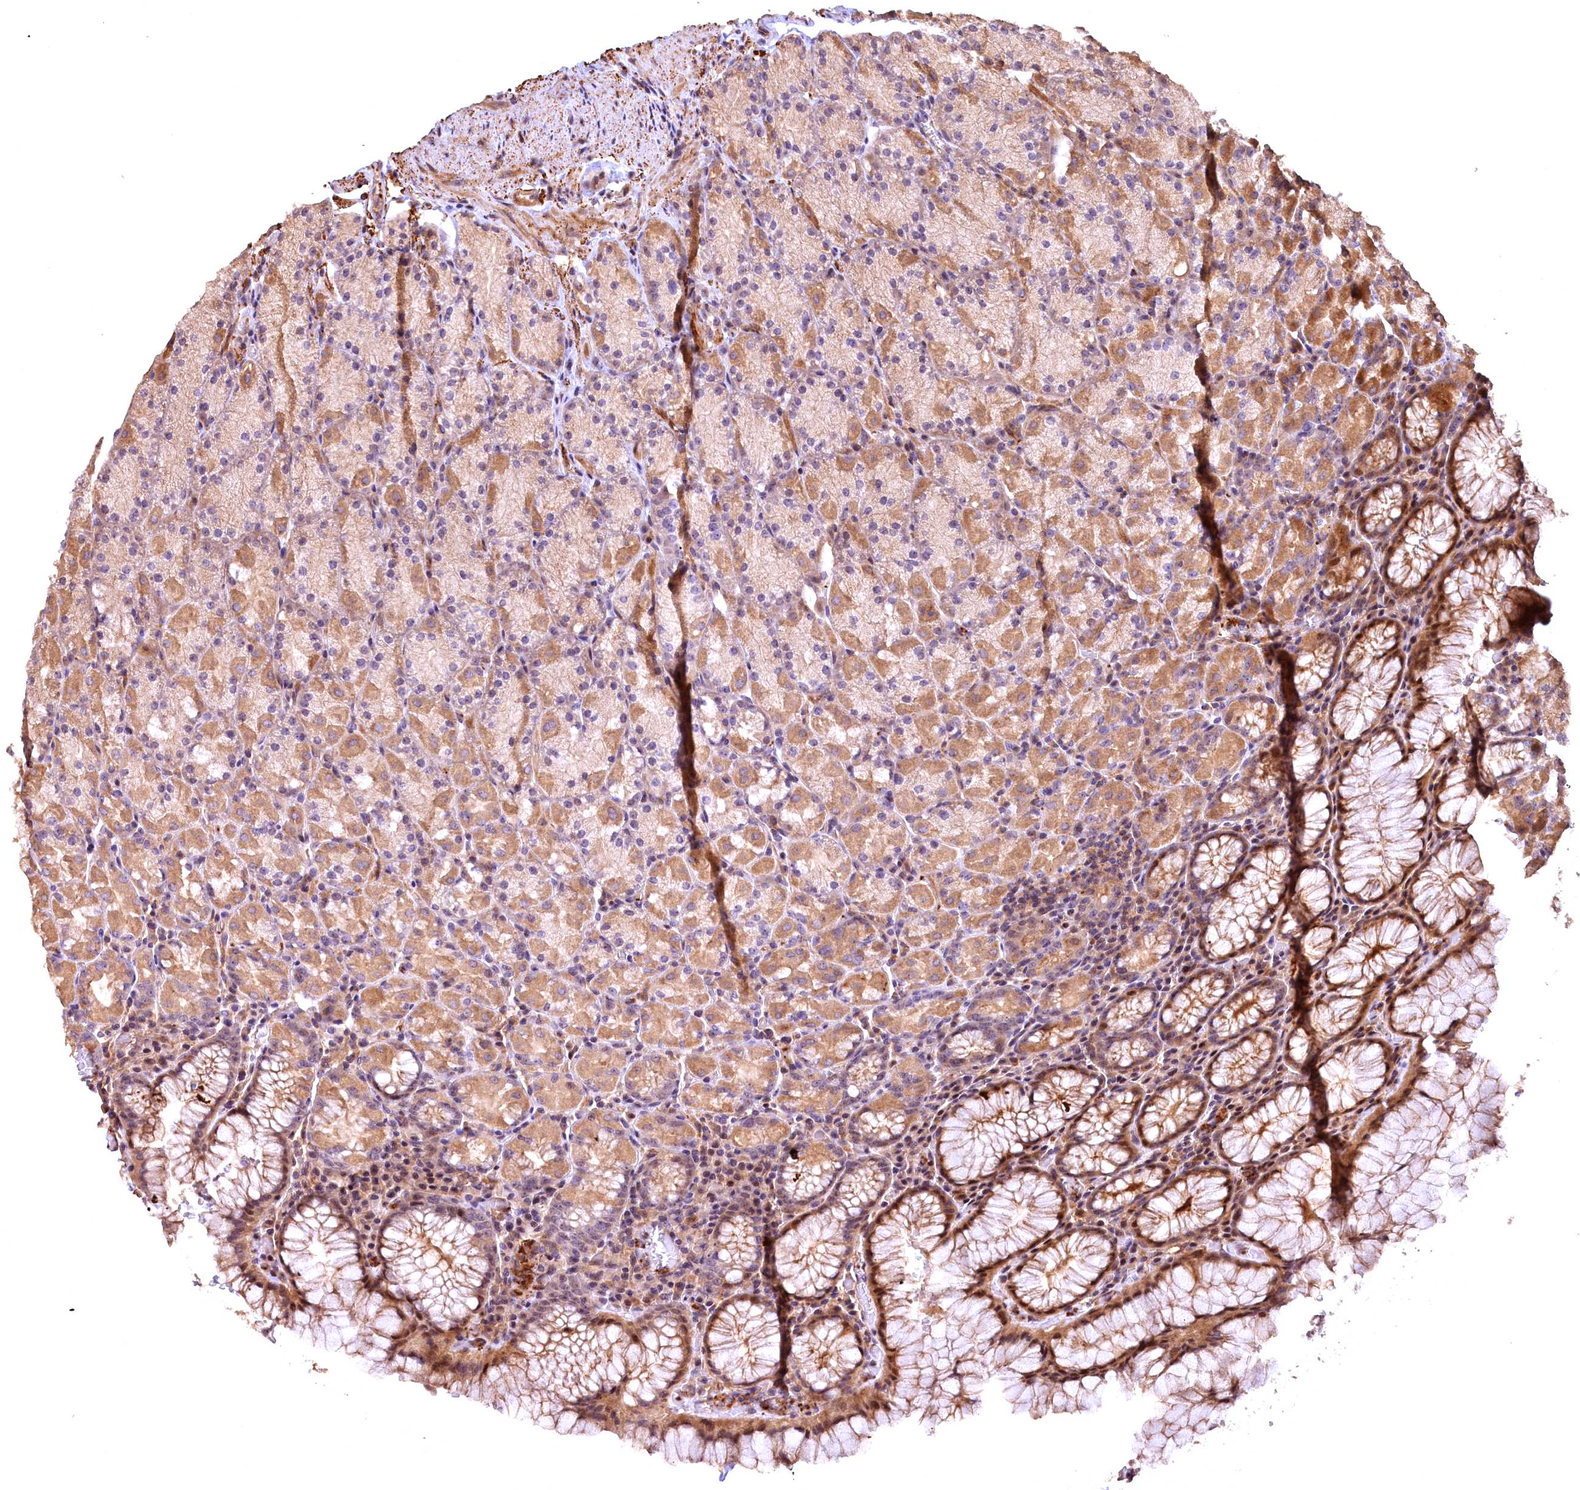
{"staining": {"intensity": "moderate", "quantity": ">75%", "location": "cytoplasmic/membranous,nuclear"}, "tissue": "stomach", "cell_type": "Glandular cells", "image_type": "normal", "snomed": [{"axis": "morphology", "description": "Normal tissue, NOS"}, {"axis": "topography", "description": "Stomach, upper"}, {"axis": "topography", "description": "Stomach, lower"}], "caption": "Protein expression analysis of normal stomach shows moderate cytoplasmic/membranous,nuclear staining in about >75% of glandular cells.", "gene": "FUZ", "patient": {"sex": "male", "age": 80}}